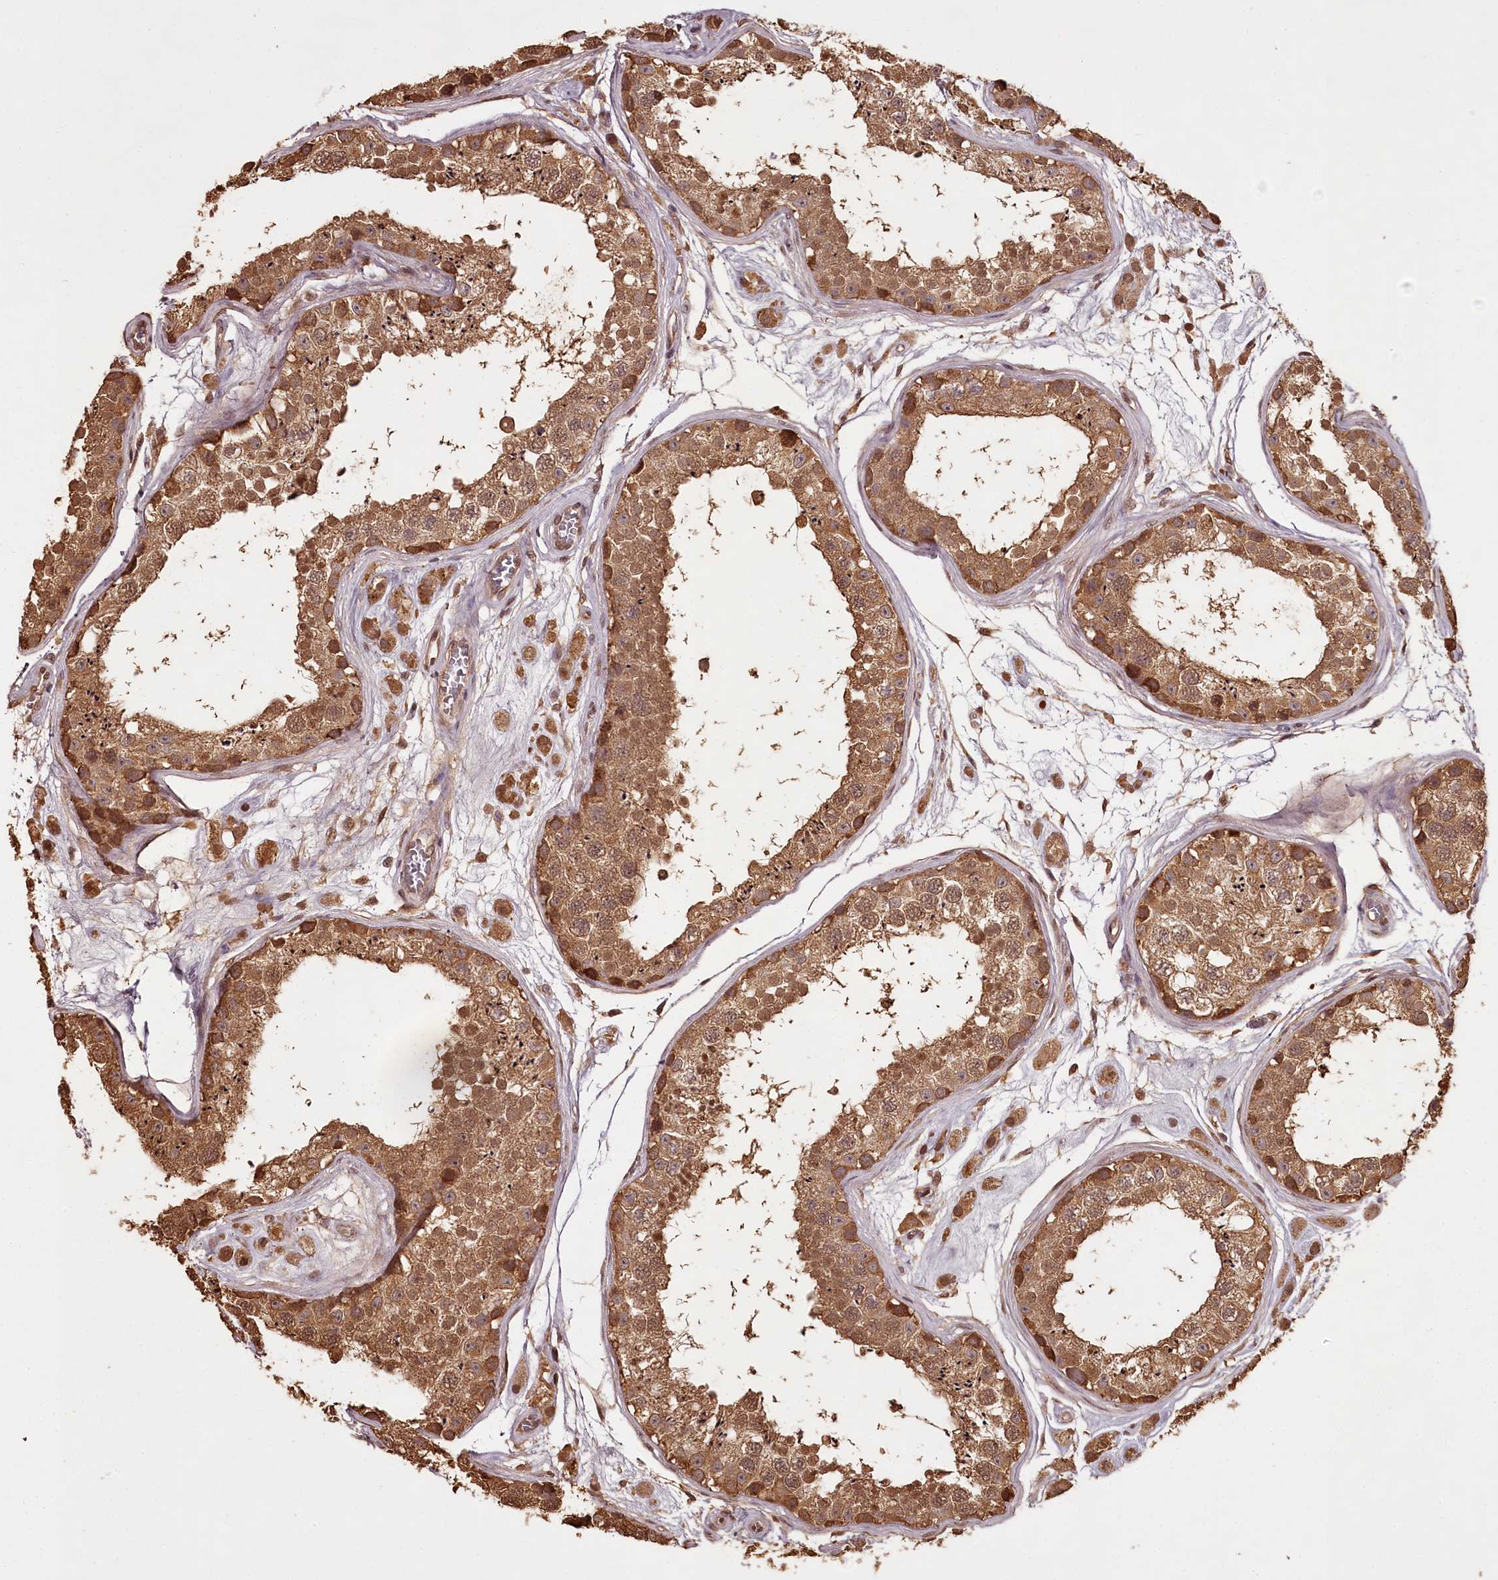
{"staining": {"intensity": "moderate", "quantity": ">75%", "location": "cytoplasmic/membranous,nuclear"}, "tissue": "testis", "cell_type": "Cells in seminiferous ducts", "image_type": "normal", "snomed": [{"axis": "morphology", "description": "Normal tissue, NOS"}, {"axis": "topography", "description": "Testis"}], "caption": "The micrograph displays immunohistochemical staining of unremarkable testis. There is moderate cytoplasmic/membranous,nuclear expression is appreciated in about >75% of cells in seminiferous ducts. The protein is stained brown, and the nuclei are stained in blue (DAB (3,3'-diaminobenzidine) IHC with brightfield microscopy, high magnification).", "gene": "NPRL2", "patient": {"sex": "male", "age": 25}}